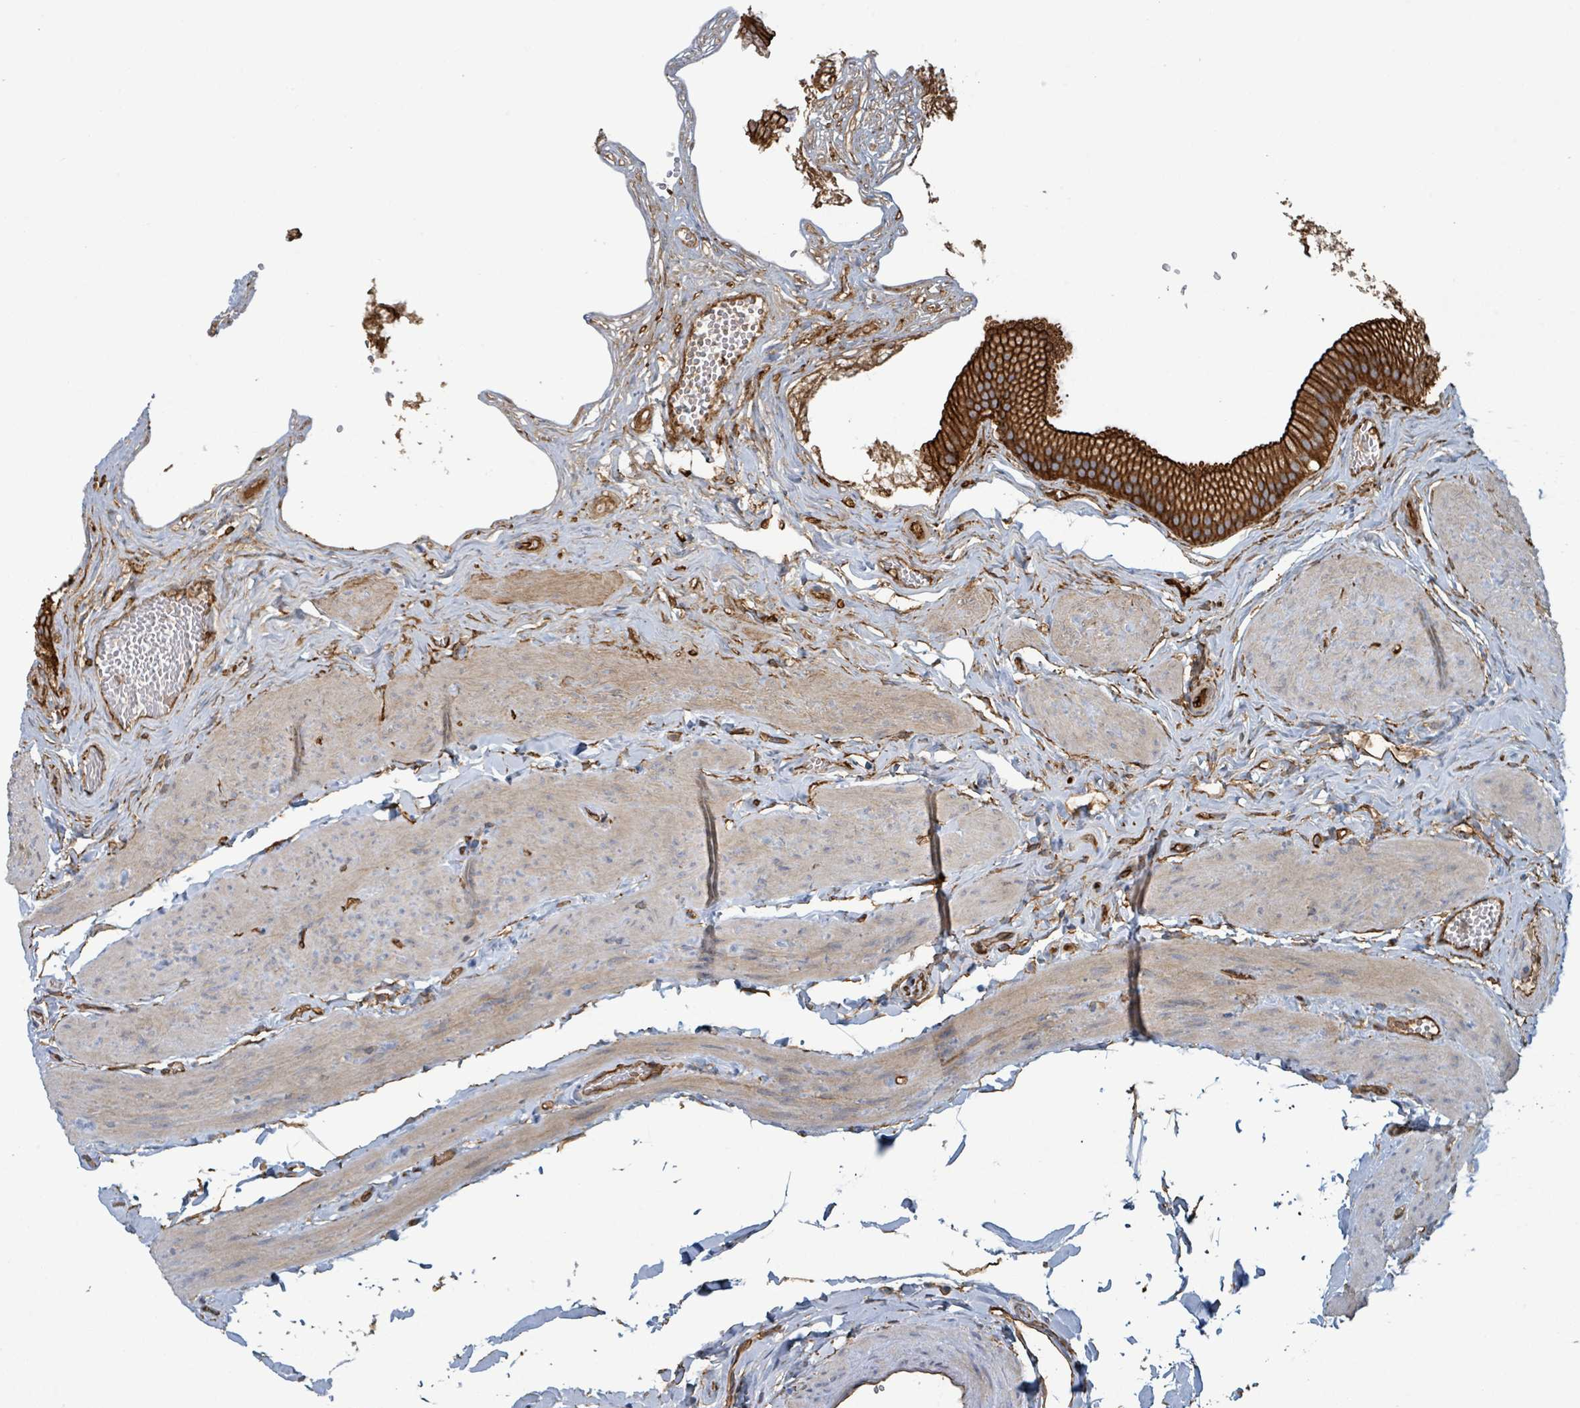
{"staining": {"intensity": "strong", "quantity": ">75%", "location": "cytoplasmic/membranous"}, "tissue": "gallbladder", "cell_type": "Glandular cells", "image_type": "normal", "snomed": [{"axis": "morphology", "description": "Normal tissue, NOS"}, {"axis": "topography", "description": "Gallbladder"}], "caption": "A brown stain shows strong cytoplasmic/membranous staining of a protein in glandular cells of normal gallbladder. The staining is performed using DAB brown chromogen to label protein expression. The nuclei are counter-stained blue using hematoxylin.", "gene": "LDOC1", "patient": {"sex": "female", "age": 54}}